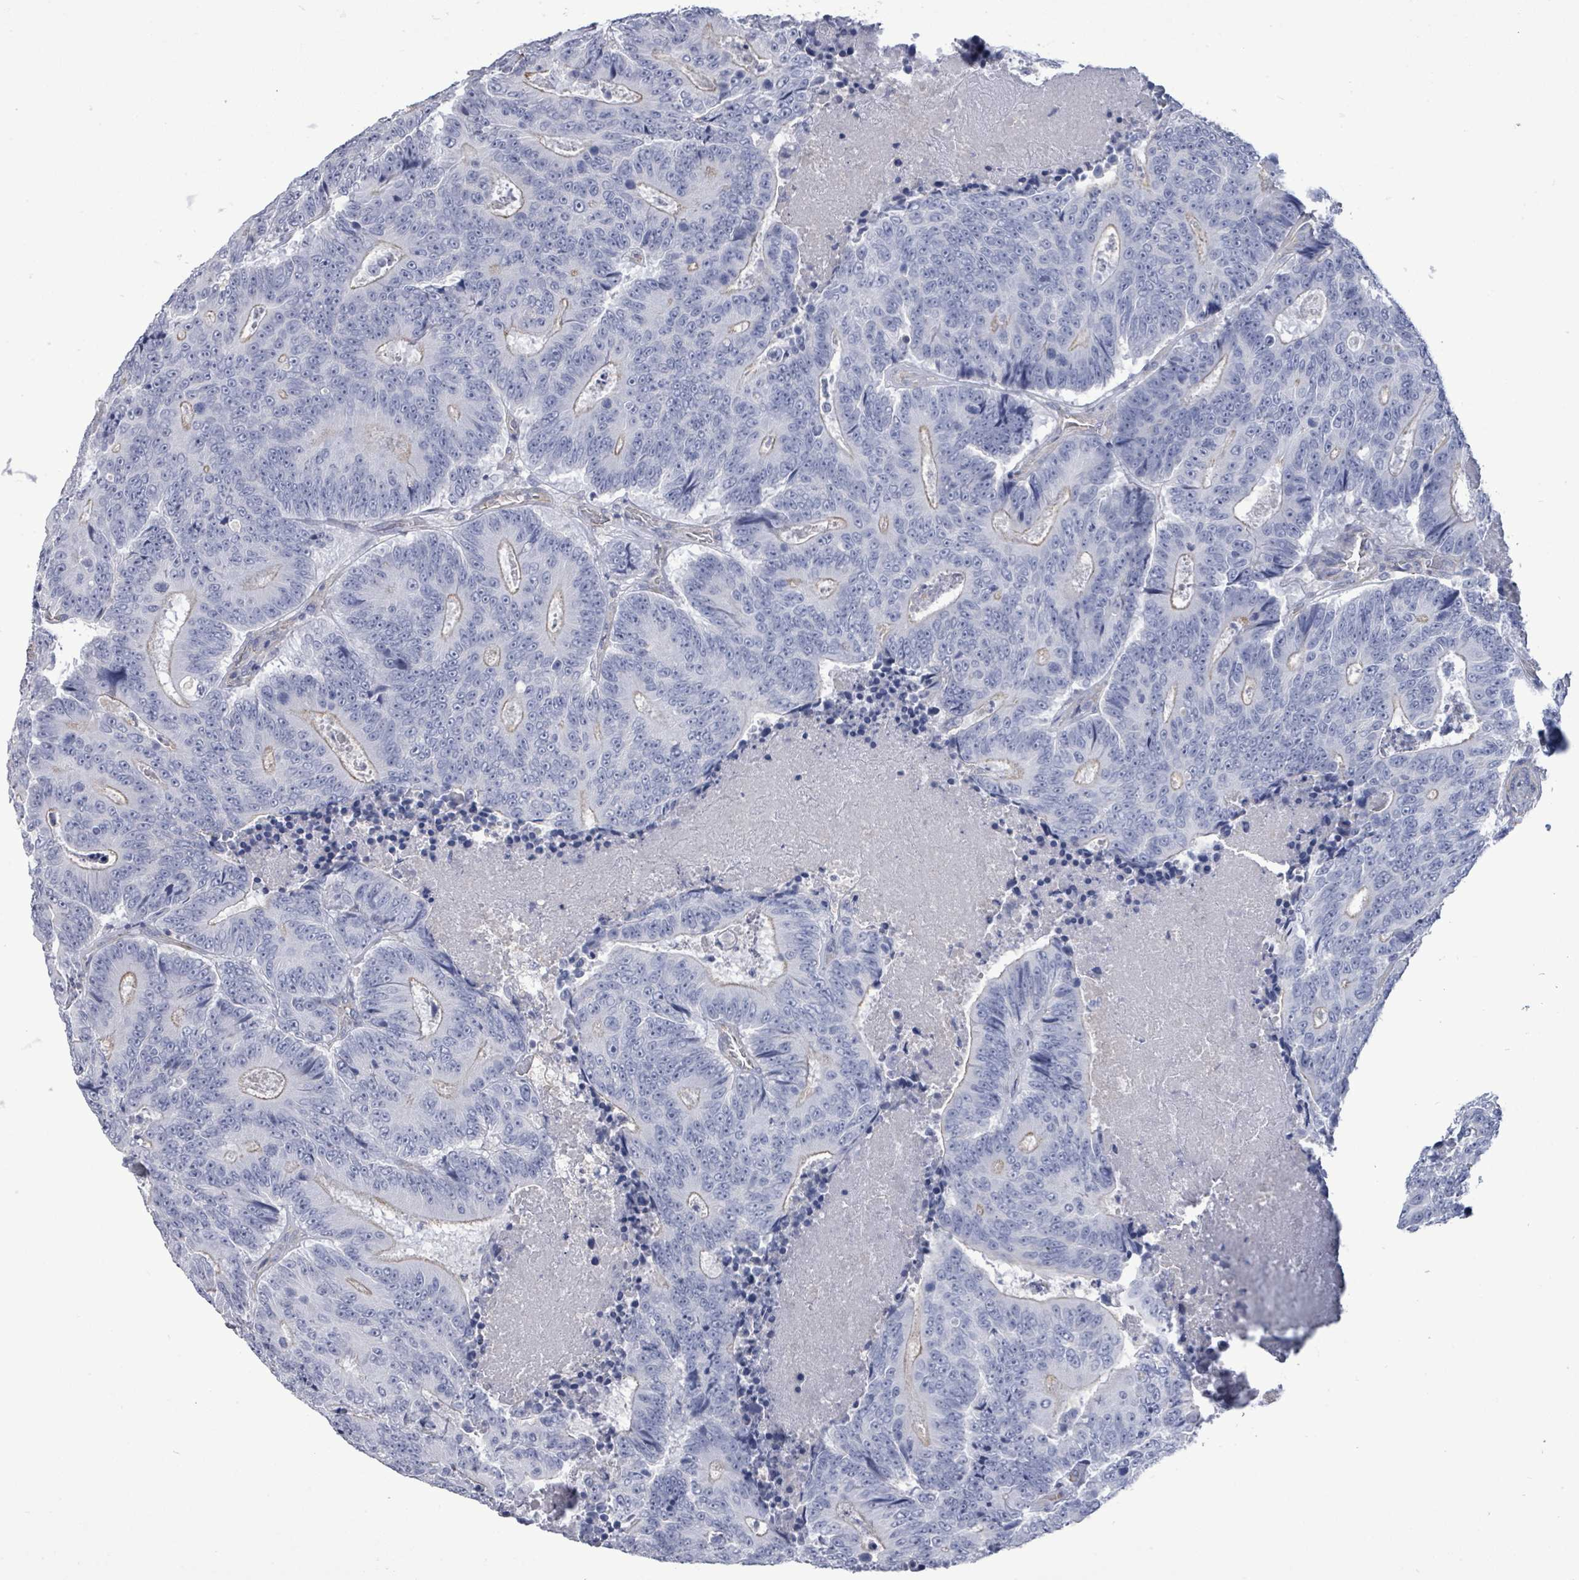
{"staining": {"intensity": "negative", "quantity": "none", "location": "none"}, "tissue": "colorectal cancer", "cell_type": "Tumor cells", "image_type": "cancer", "snomed": [{"axis": "morphology", "description": "Adenocarcinoma, NOS"}, {"axis": "topography", "description": "Colon"}], "caption": "The image exhibits no significant expression in tumor cells of colorectal adenocarcinoma.", "gene": "CT45A5", "patient": {"sex": "male", "age": 83}}